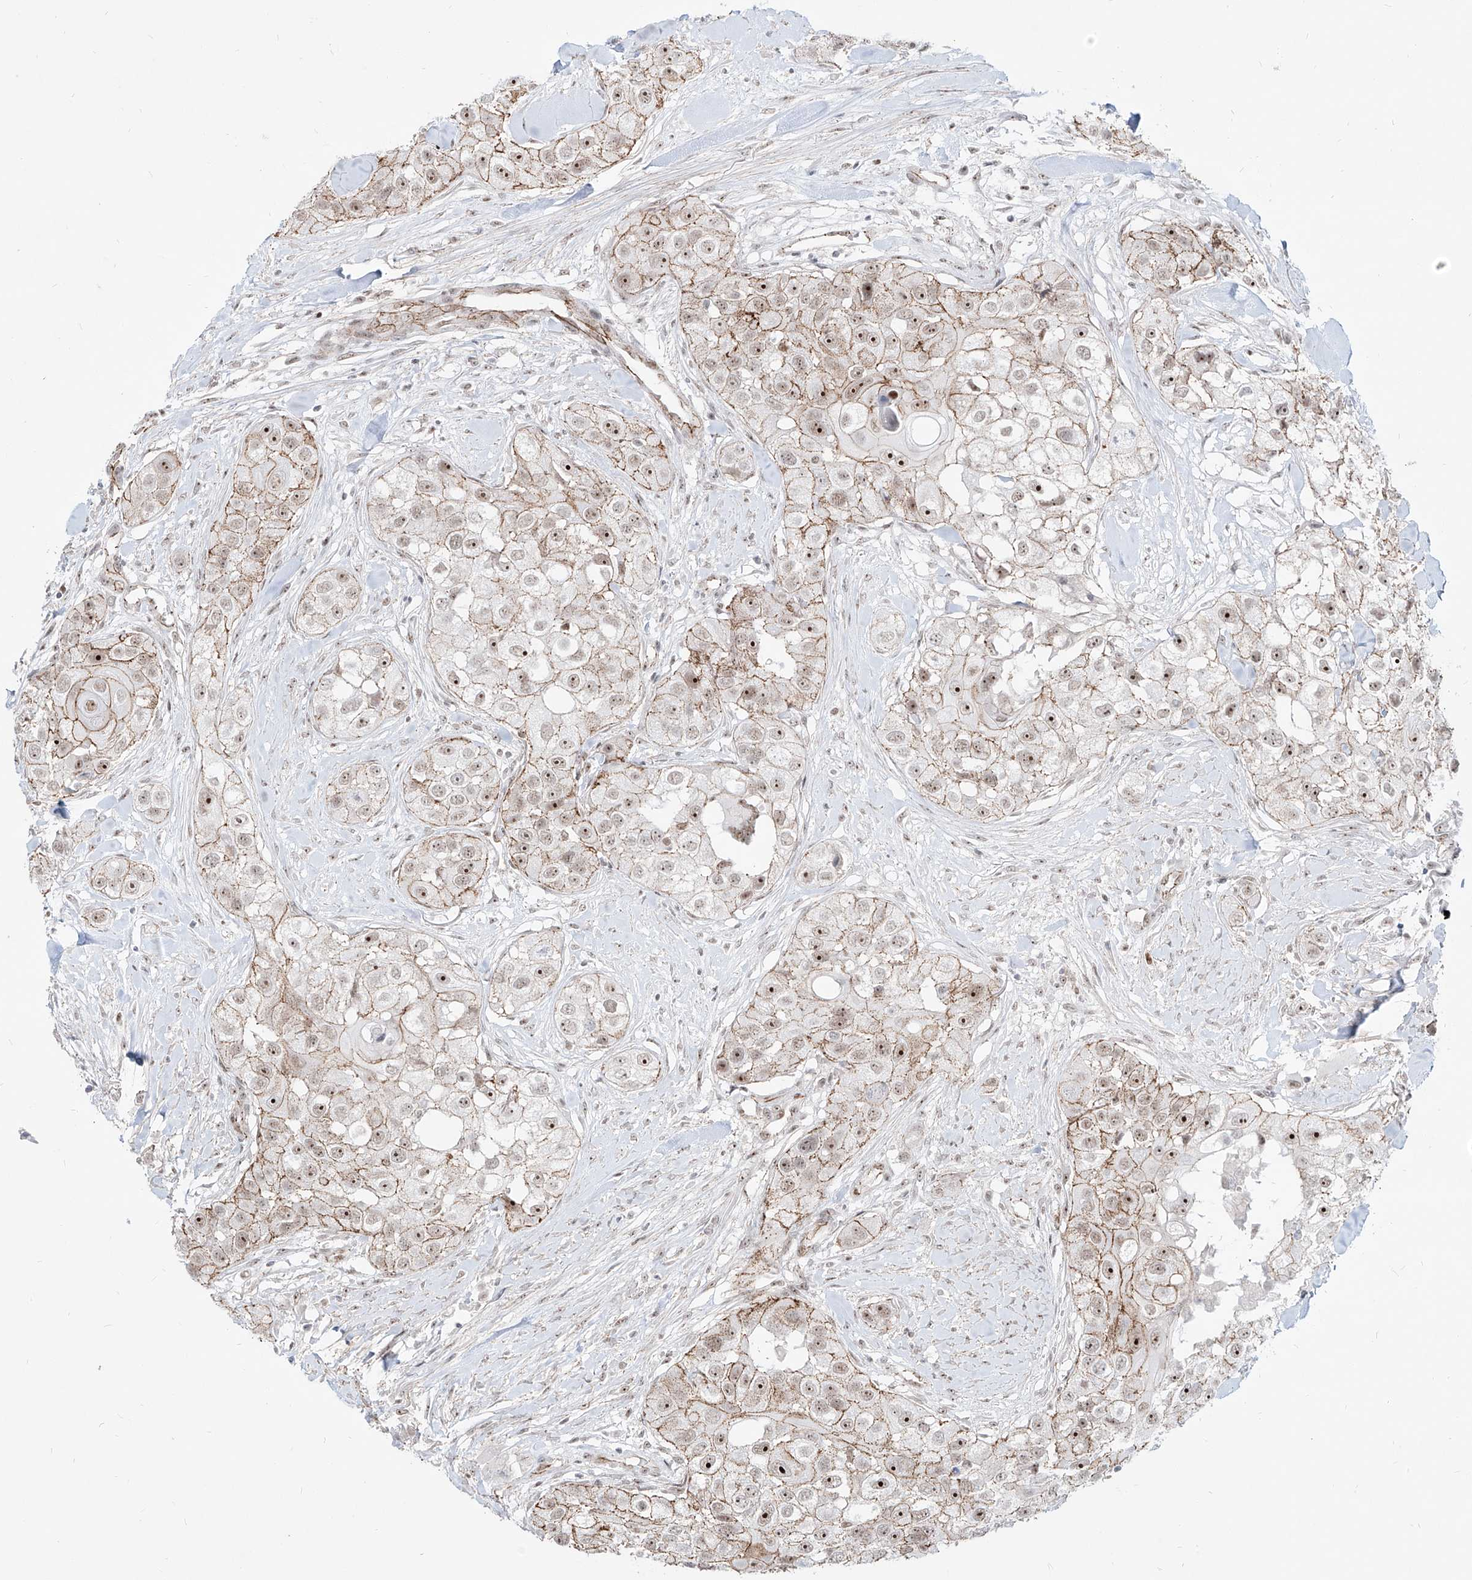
{"staining": {"intensity": "strong", "quantity": "25%-75%", "location": "cytoplasmic/membranous,nuclear"}, "tissue": "head and neck cancer", "cell_type": "Tumor cells", "image_type": "cancer", "snomed": [{"axis": "morphology", "description": "Normal tissue, NOS"}, {"axis": "morphology", "description": "Squamous cell carcinoma, NOS"}, {"axis": "topography", "description": "Skeletal muscle"}, {"axis": "topography", "description": "Head-Neck"}], "caption": "Tumor cells show strong cytoplasmic/membranous and nuclear staining in approximately 25%-75% of cells in head and neck squamous cell carcinoma. (Stains: DAB (3,3'-diaminobenzidine) in brown, nuclei in blue, Microscopy: brightfield microscopy at high magnification).", "gene": "ZNF710", "patient": {"sex": "male", "age": 51}}